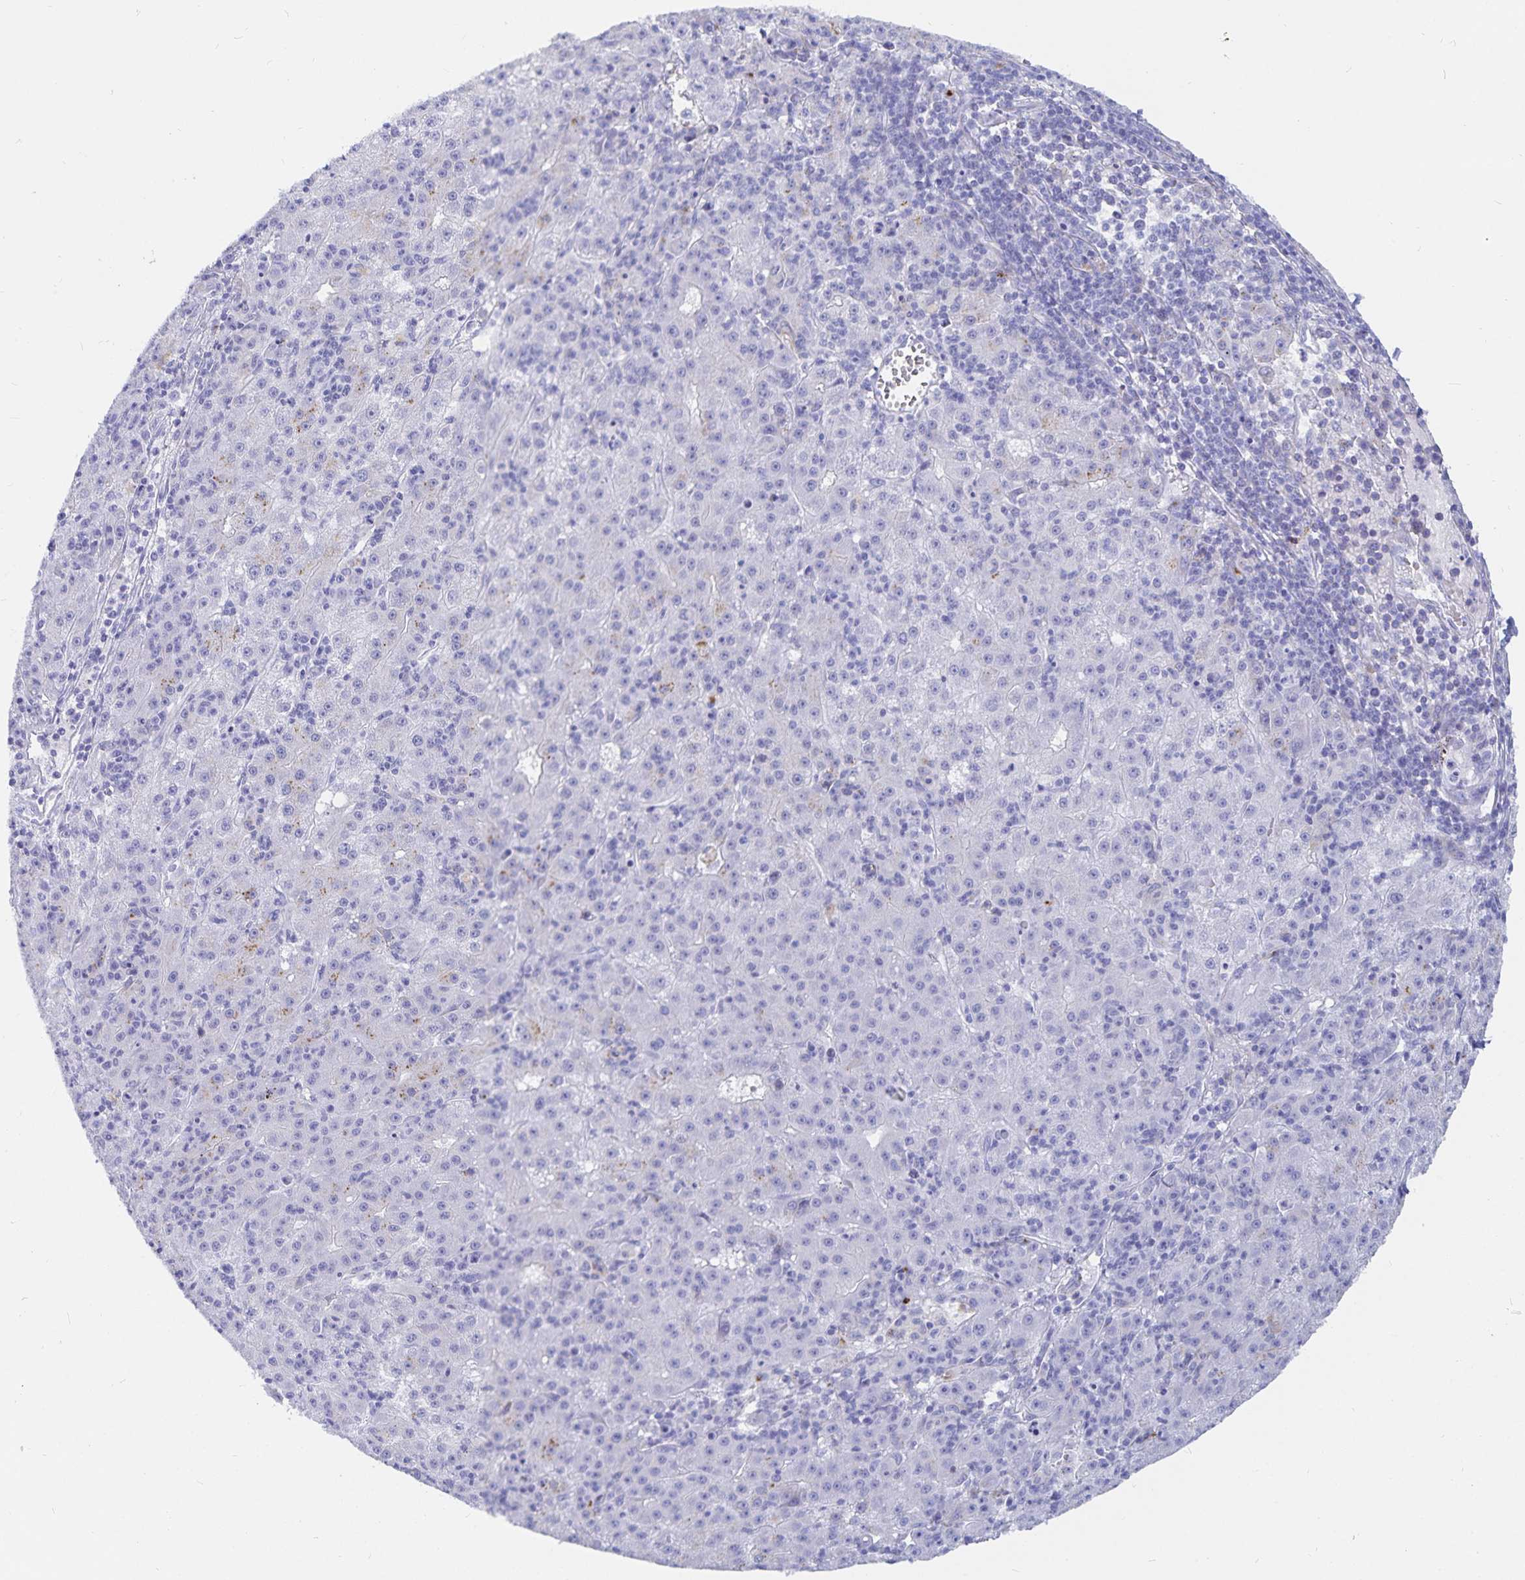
{"staining": {"intensity": "negative", "quantity": "none", "location": "none"}, "tissue": "liver cancer", "cell_type": "Tumor cells", "image_type": "cancer", "snomed": [{"axis": "morphology", "description": "Carcinoma, Hepatocellular, NOS"}, {"axis": "topography", "description": "Liver"}], "caption": "This is a micrograph of IHC staining of liver cancer, which shows no positivity in tumor cells.", "gene": "INSL5", "patient": {"sex": "male", "age": 76}}